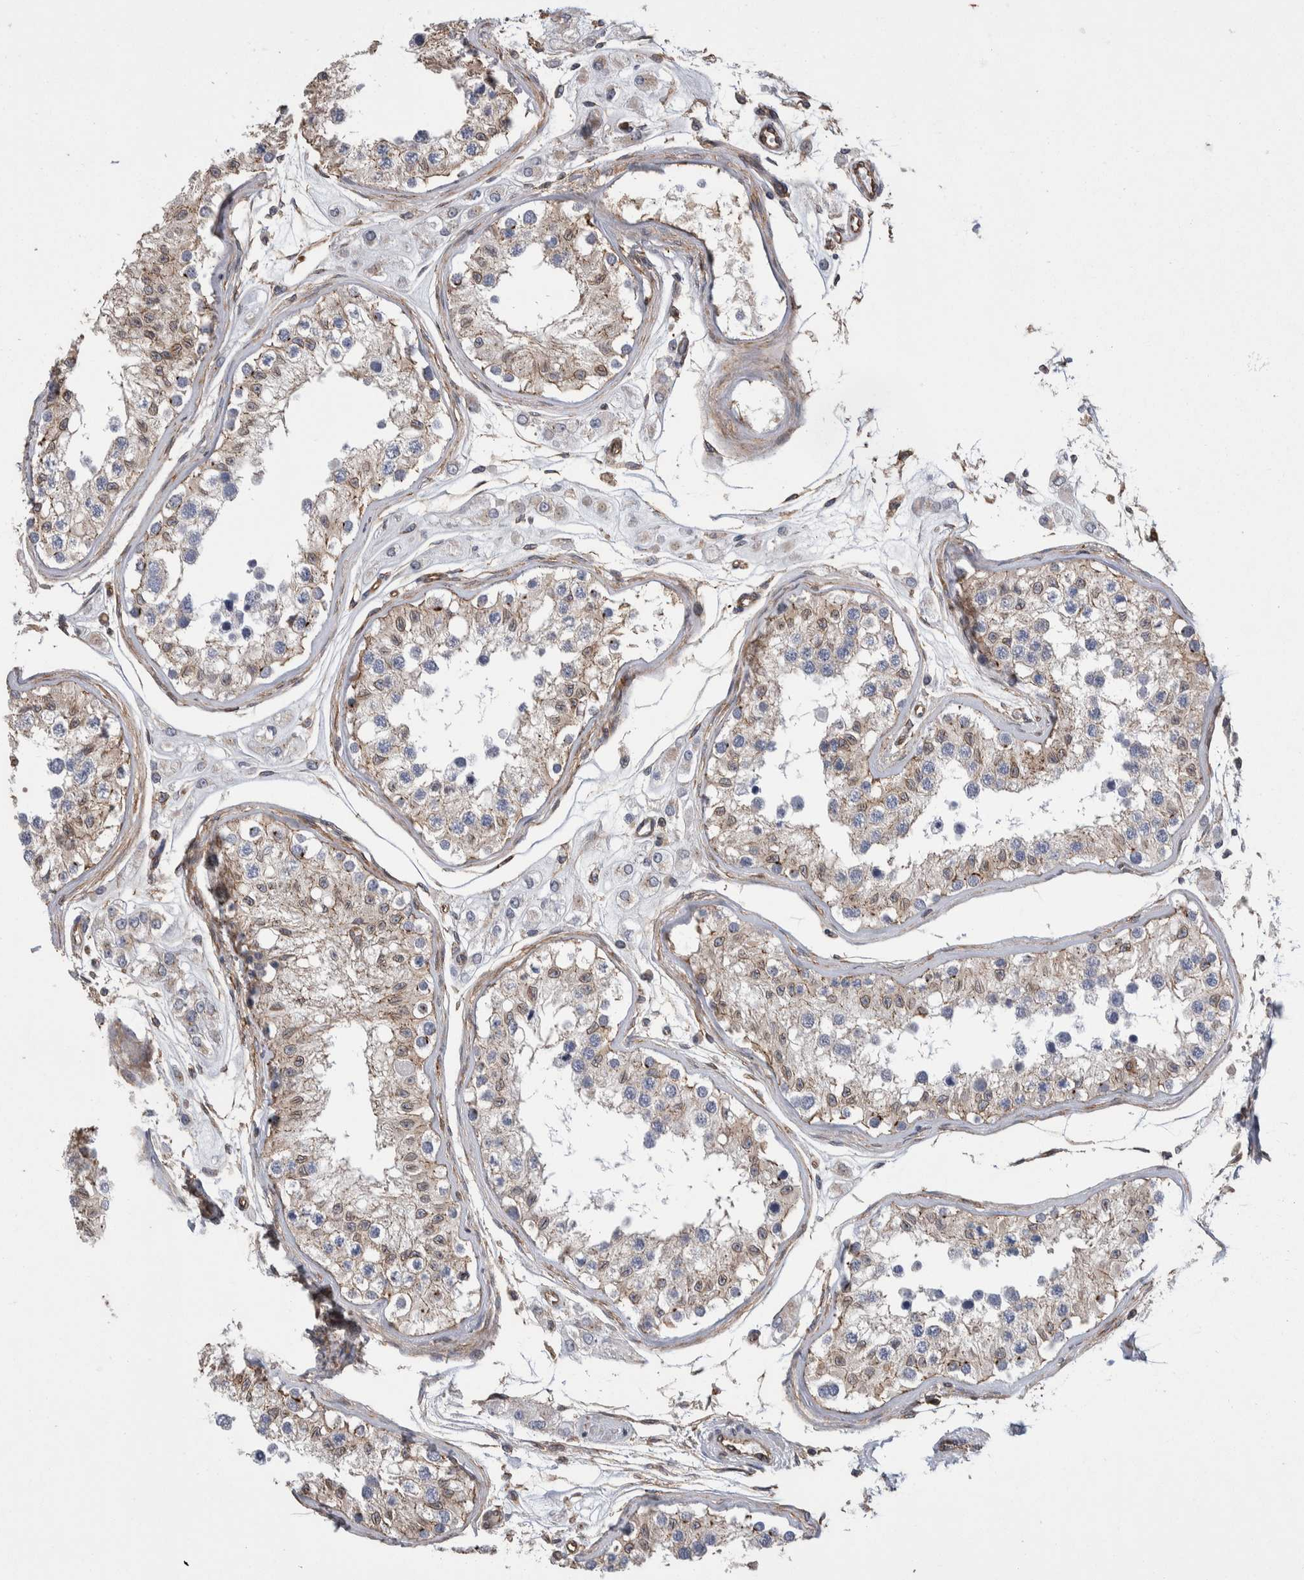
{"staining": {"intensity": "moderate", "quantity": "<25%", "location": "cytoplasmic/membranous,nuclear"}, "tissue": "testis", "cell_type": "Cells in seminiferous ducts", "image_type": "normal", "snomed": [{"axis": "morphology", "description": "Normal tissue, NOS"}, {"axis": "morphology", "description": "Adenocarcinoma, metastatic, NOS"}, {"axis": "topography", "description": "Testis"}], "caption": "Moderate cytoplasmic/membranous,nuclear staining is present in approximately <25% of cells in seminiferous ducts in unremarkable testis.", "gene": "KIF12", "patient": {"sex": "male", "age": 26}}